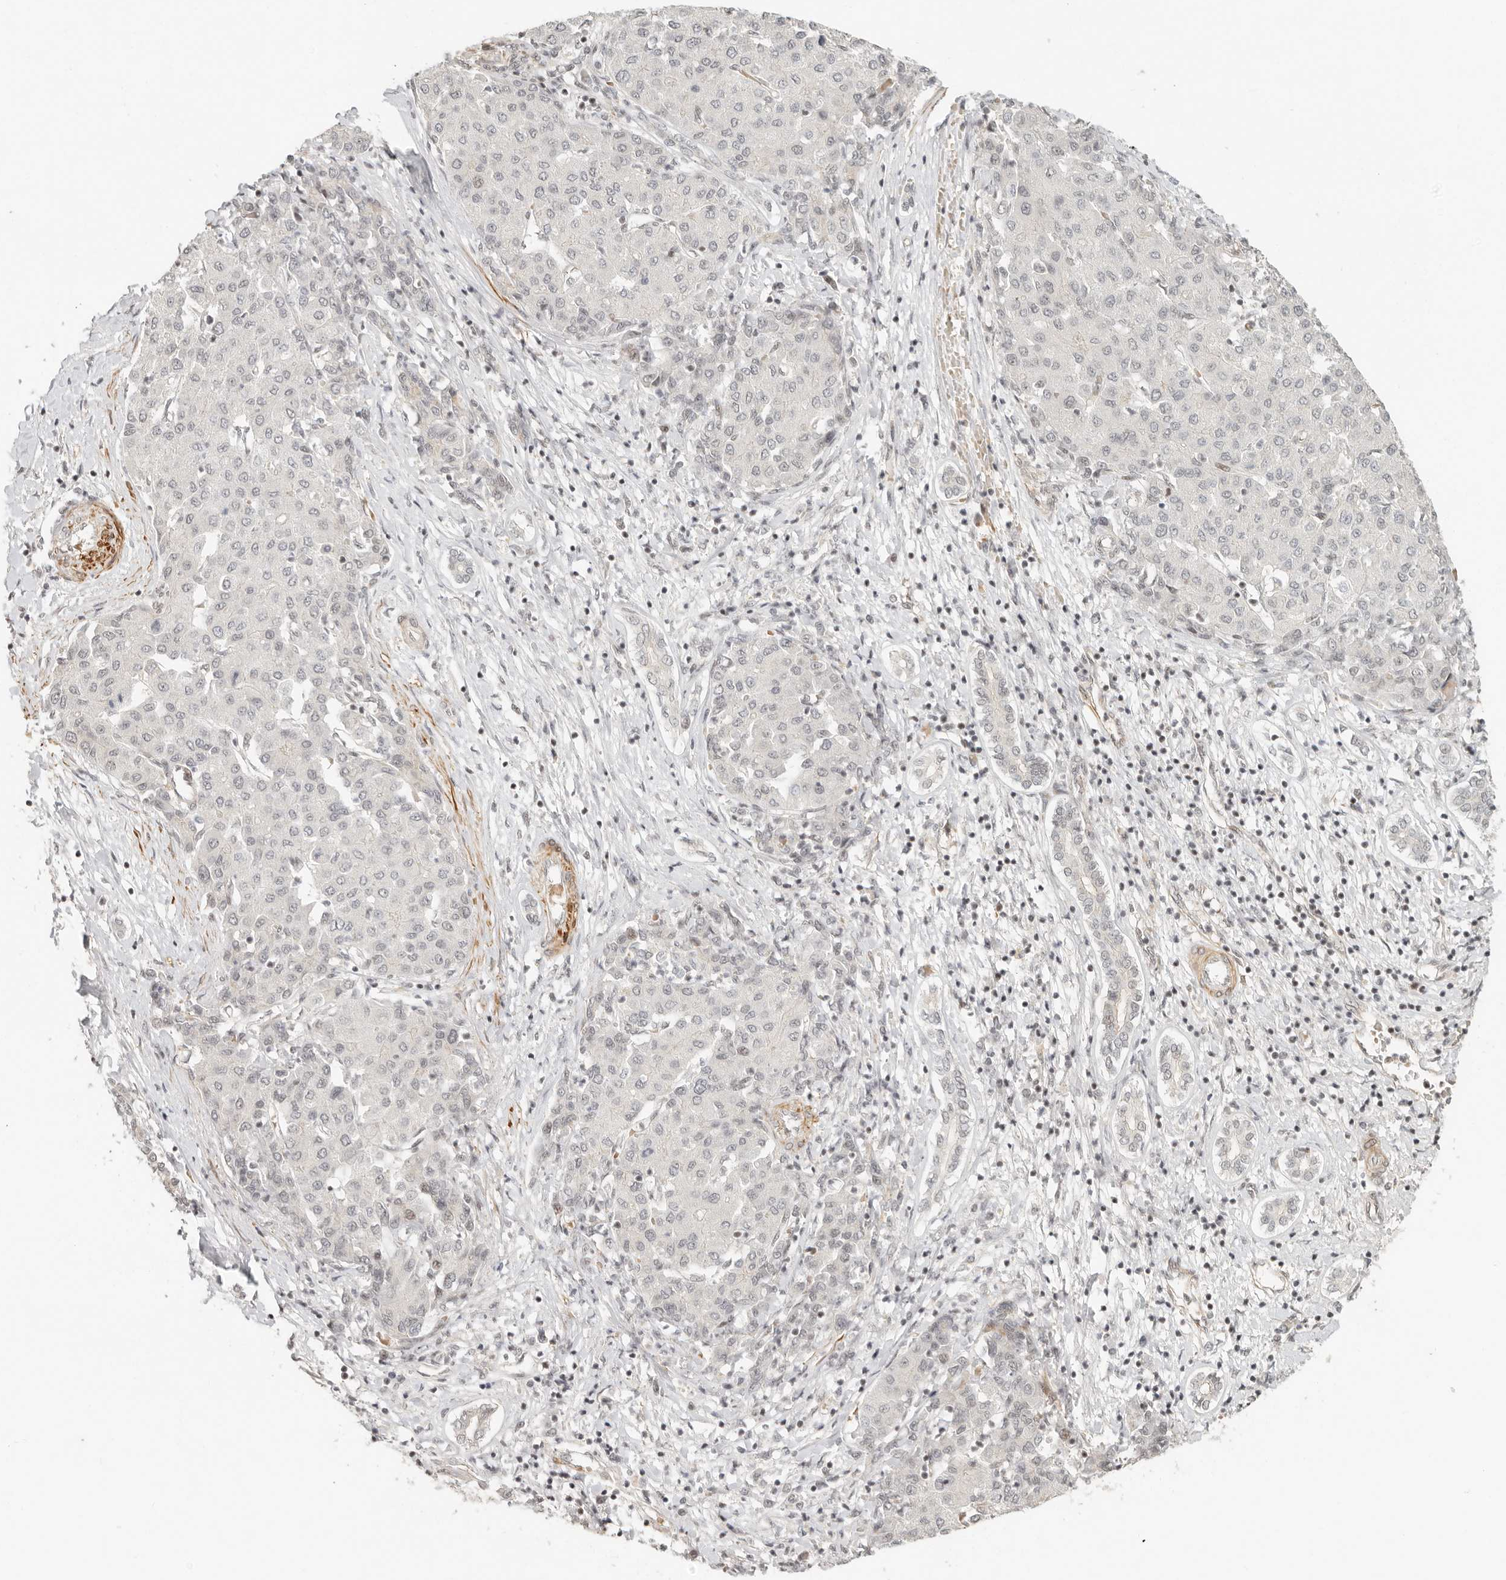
{"staining": {"intensity": "negative", "quantity": "none", "location": "none"}, "tissue": "liver cancer", "cell_type": "Tumor cells", "image_type": "cancer", "snomed": [{"axis": "morphology", "description": "Carcinoma, Hepatocellular, NOS"}, {"axis": "topography", "description": "Liver"}], "caption": "Photomicrograph shows no significant protein staining in tumor cells of liver cancer.", "gene": "GABPA", "patient": {"sex": "male", "age": 65}}